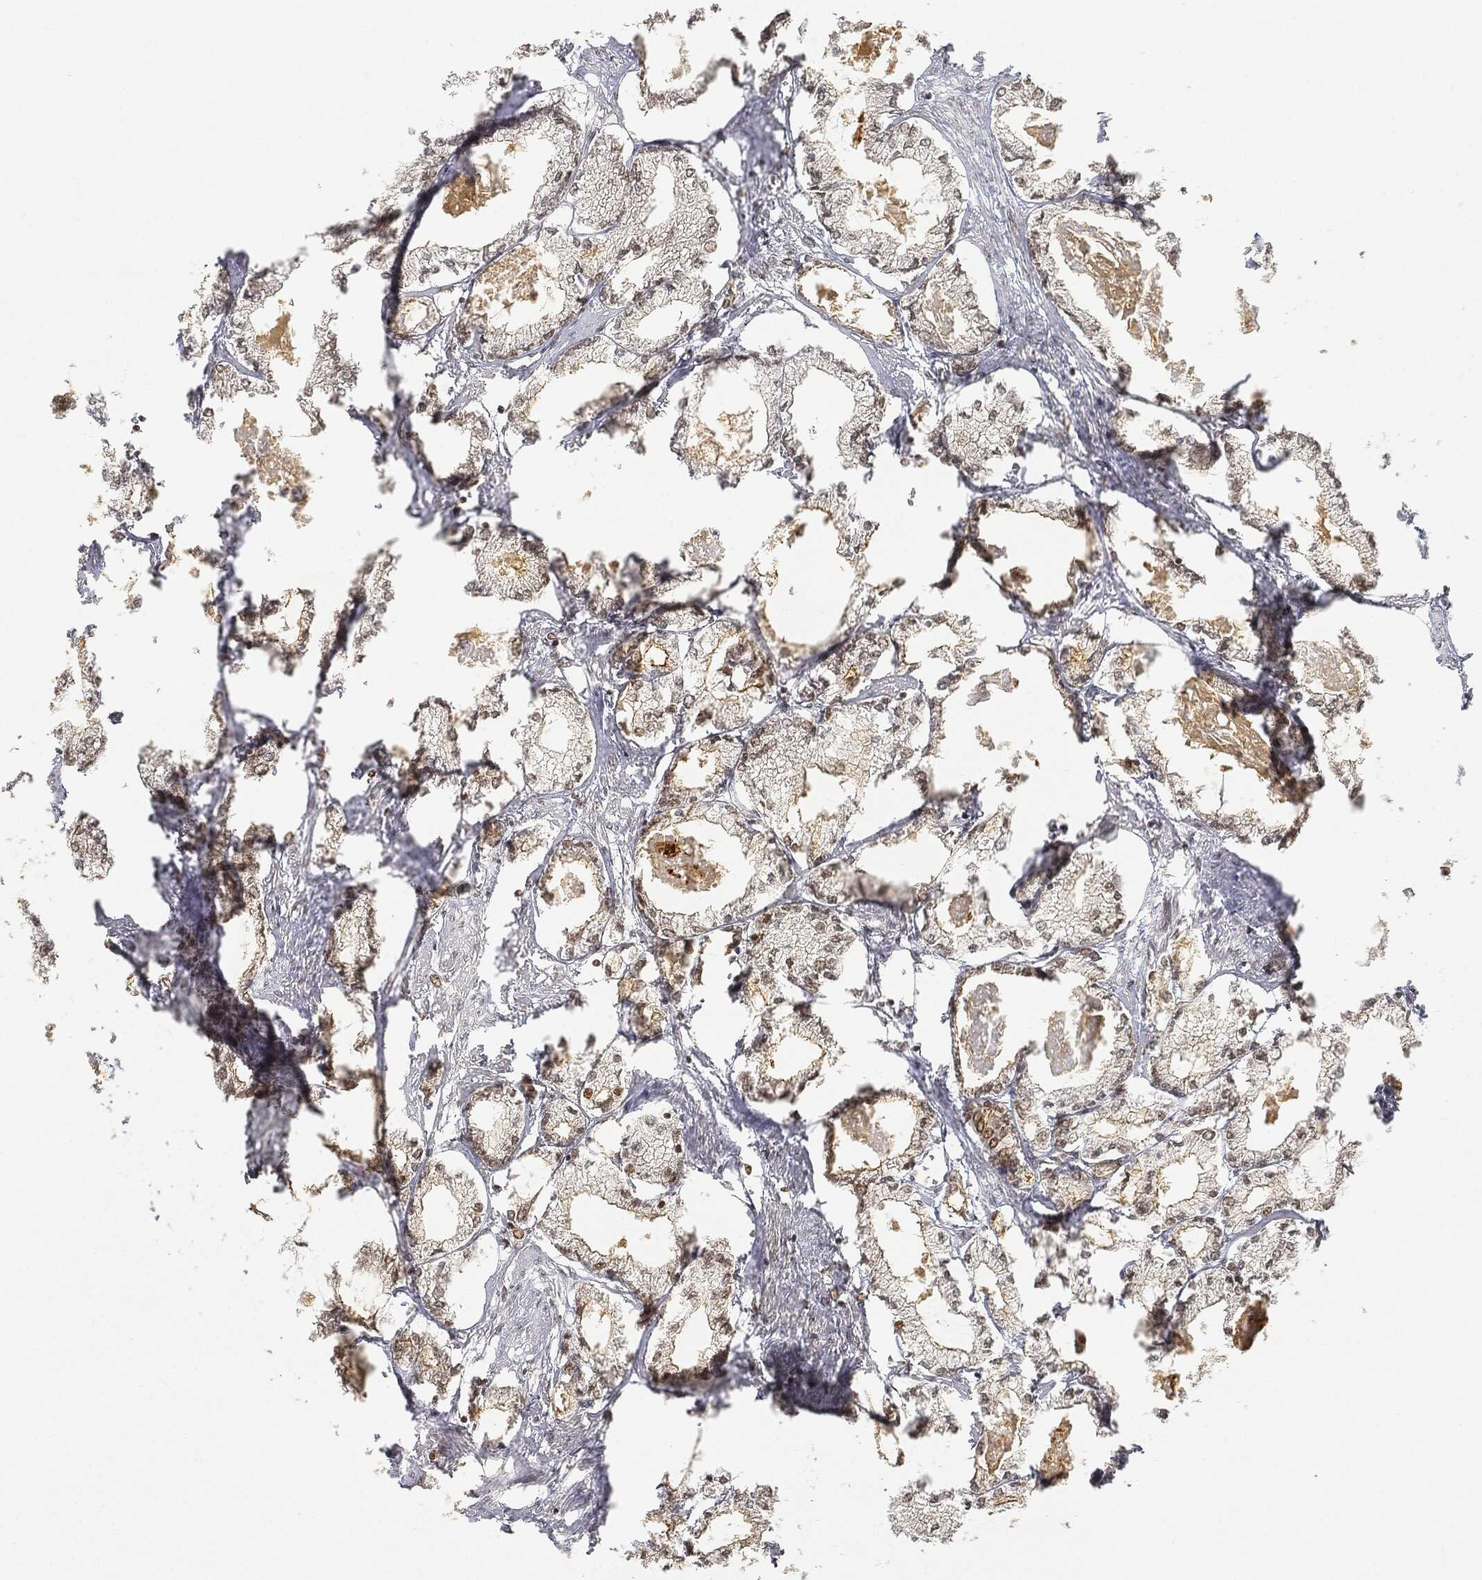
{"staining": {"intensity": "moderate", "quantity": "<25%", "location": "nuclear"}, "tissue": "prostate cancer", "cell_type": "Tumor cells", "image_type": "cancer", "snomed": [{"axis": "morphology", "description": "Adenocarcinoma, NOS"}, {"axis": "topography", "description": "Prostate"}], "caption": "Tumor cells demonstrate moderate nuclear positivity in approximately <25% of cells in prostate adenocarcinoma.", "gene": "CIB1", "patient": {"sex": "male", "age": 56}}